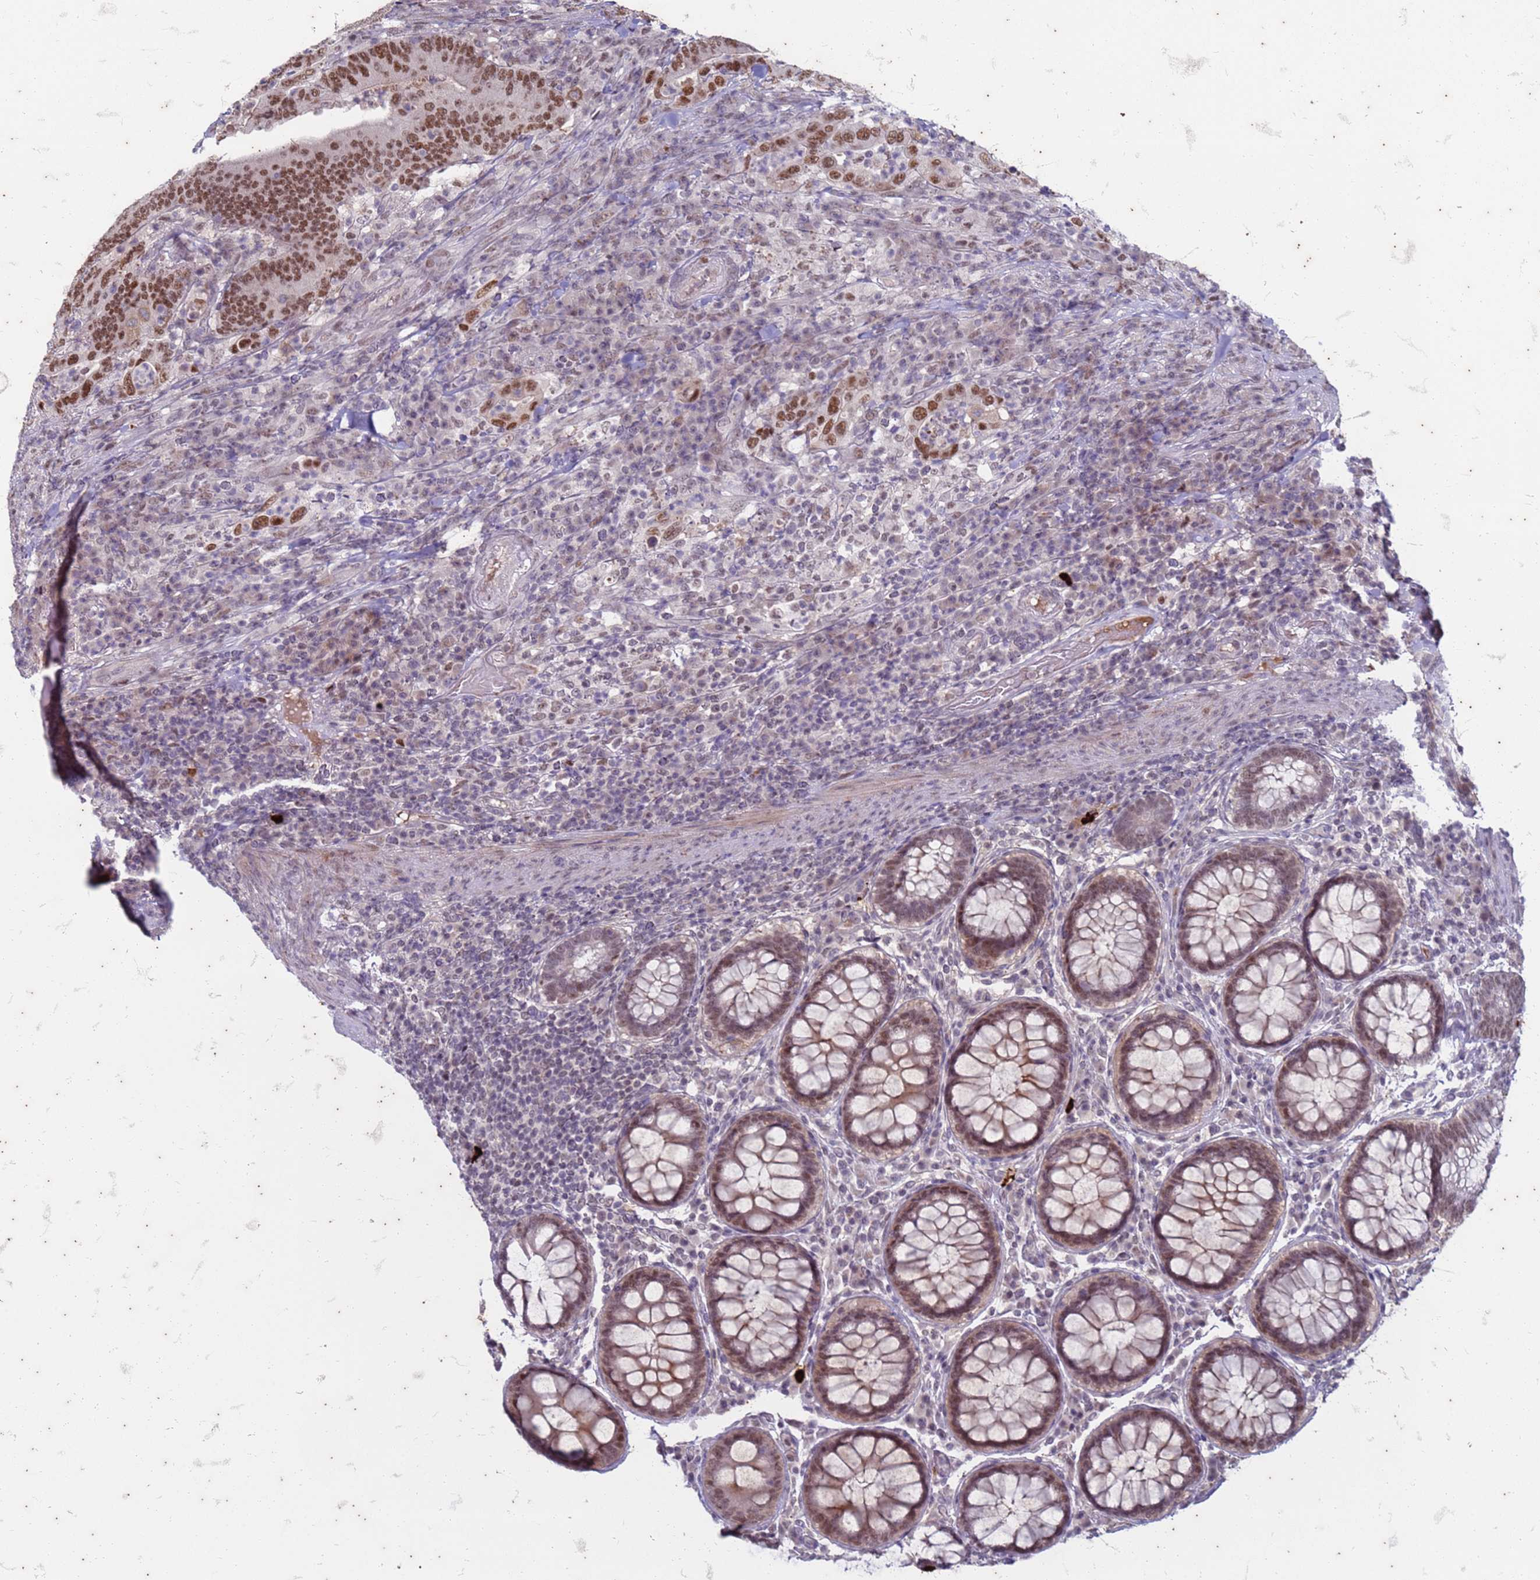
{"staining": {"intensity": "moderate", "quantity": ">75%", "location": "nuclear"}, "tissue": "colorectal cancer", "cell_type": "Tumor cells", "image_type": "cancer", "snomed": [{"axis": "morphology", "description": "Adenocarcinoma, NOS"}, {"axis": "topography", "description": "Colon"}], "caption": "A micrograph of adenocarcinoma (colorectal) stained for a protein shows moderate nuclear brown staining in tumor cells.", "gene": "TRMT6", "patient": {"sex": "female", "age": 66}}